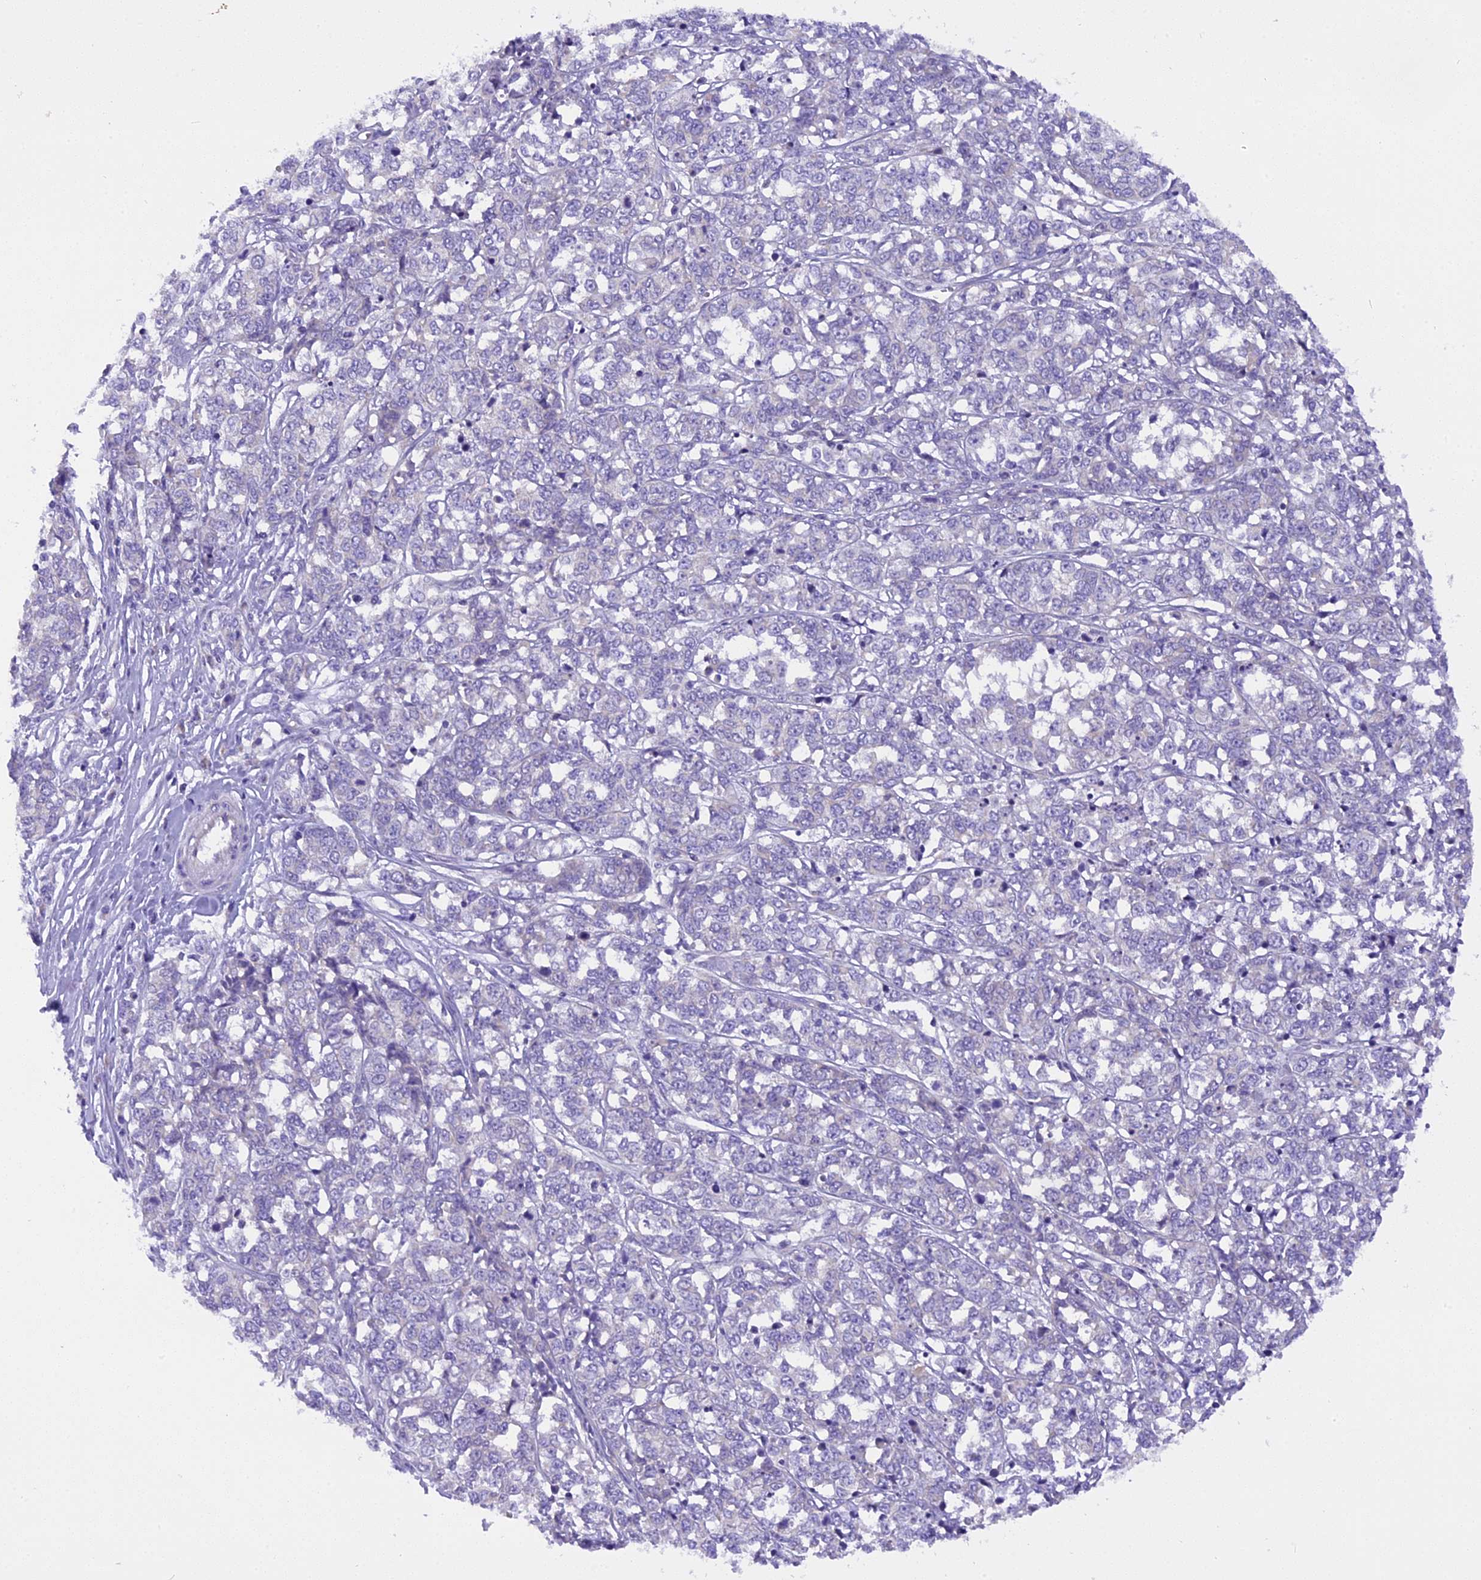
{"staining": {"intensity": "negative", "quantity": "none", "location": "none"}, "tissue": "melanoma", "cell_type": "Tumor cells", "image_type": "cancer", "snomed": [{"axis": "morphology", "description": "Malignant melanoma, NOS"}, {"axis": "topography", "description": "Skin"}], "caption": "This is an immunohistochemistry photomicrograph of melanoma. There is no positivity in tumor cells.", "gene": "TRIM3", "patient": {"sex": "female", "age": 72}}